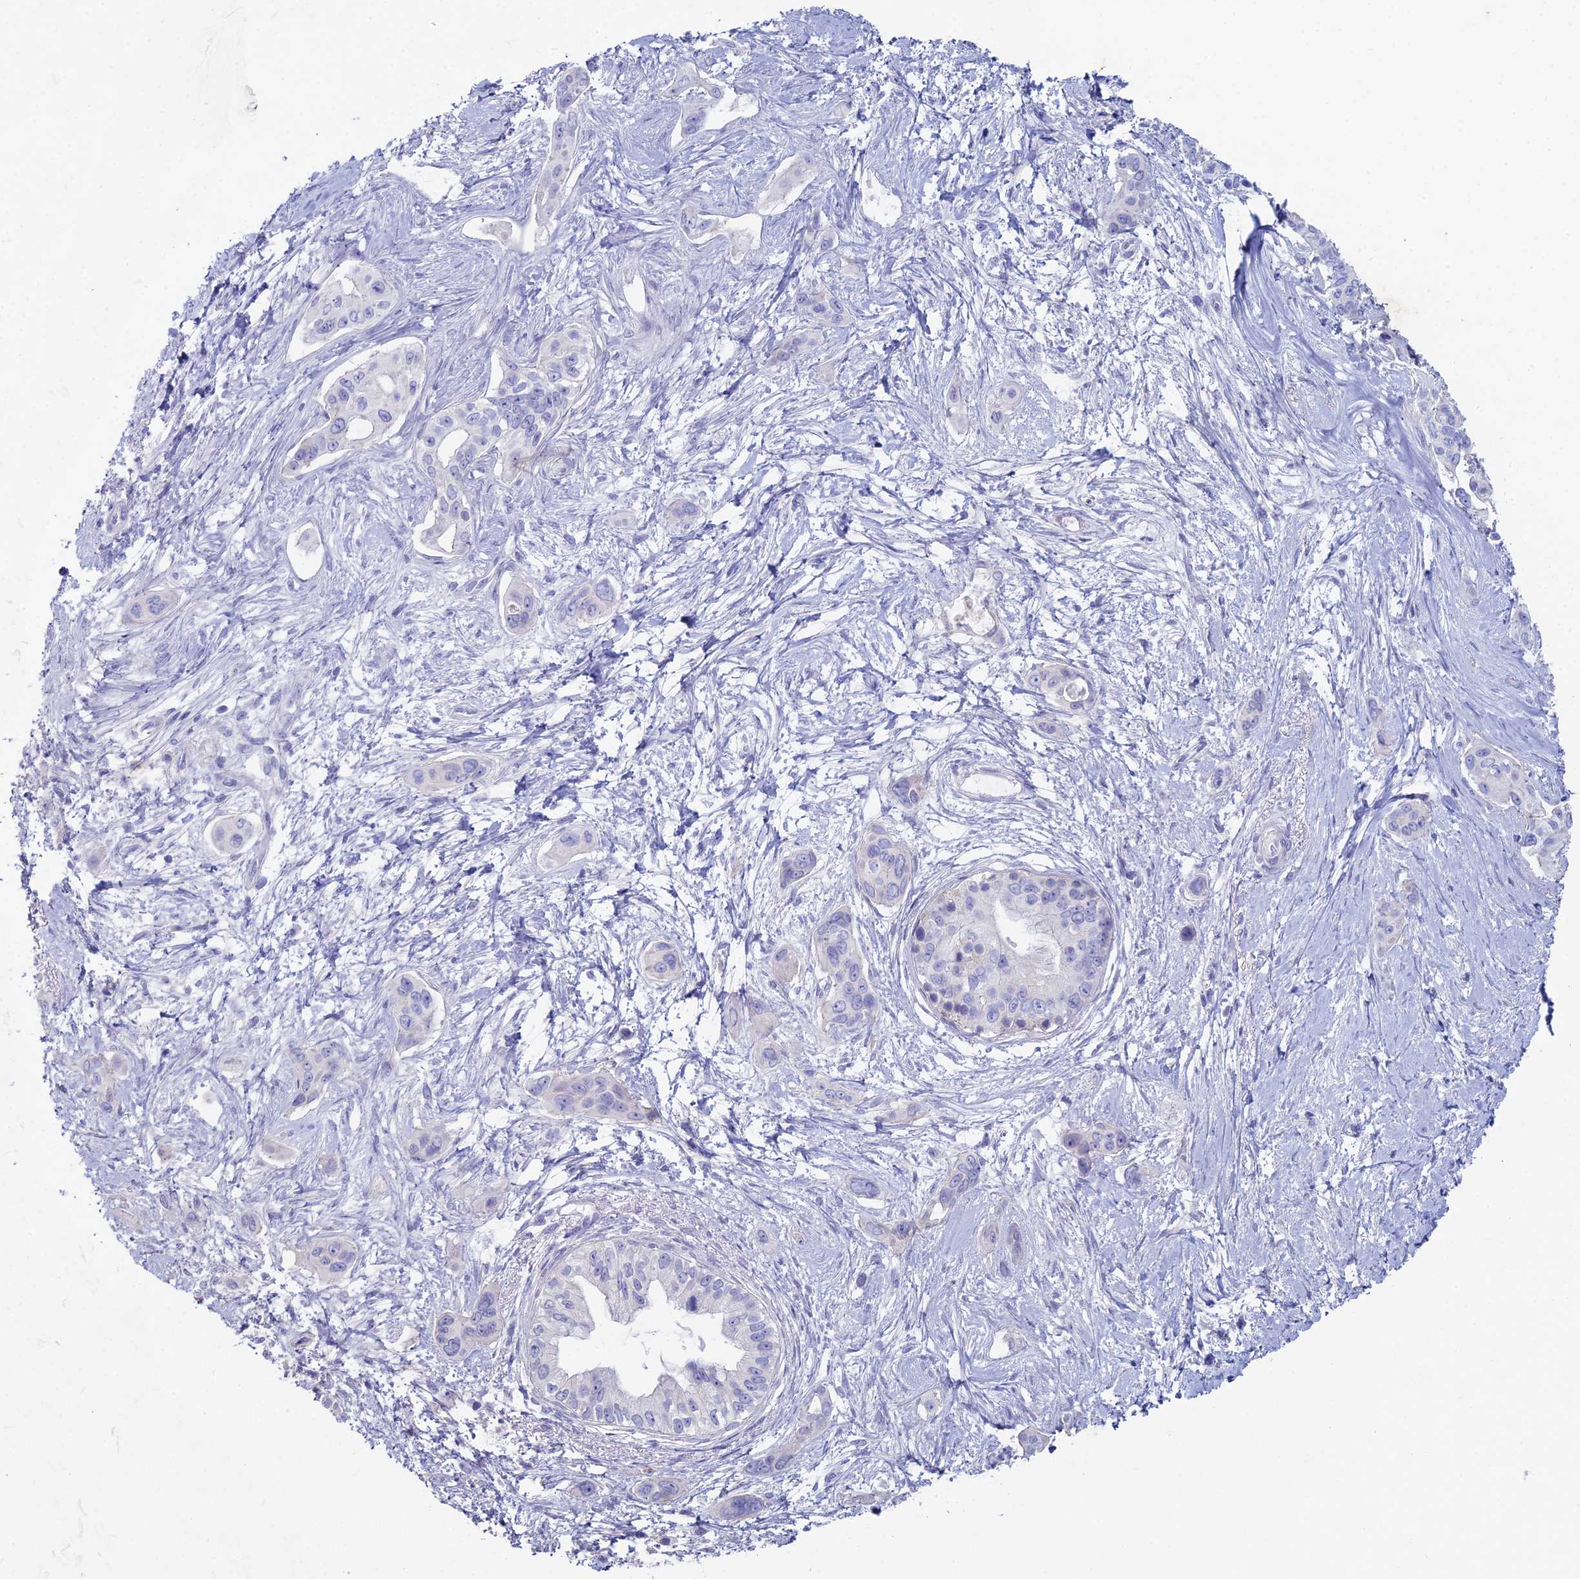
{"staining": {"intensity": "negative", "quantity": "none", "location": "none"}, "tissue": "pancreatic cancer", "cell_type": "Tumor cells", "image_type": "cancer", "snomed": [{"axis": "morphology", "description": "Adenocarcinoma, NOS"}, {"axis": "topography", "description": "Pancreas"}], "caption": "IHC histopathology image of pancreatic cancer (adenocarcinoma) stained for a protein (brown), which reveals no positivity in tumor cells.", "gene": "NCAM1", "patient": {"sex": "male", "age": 72}}